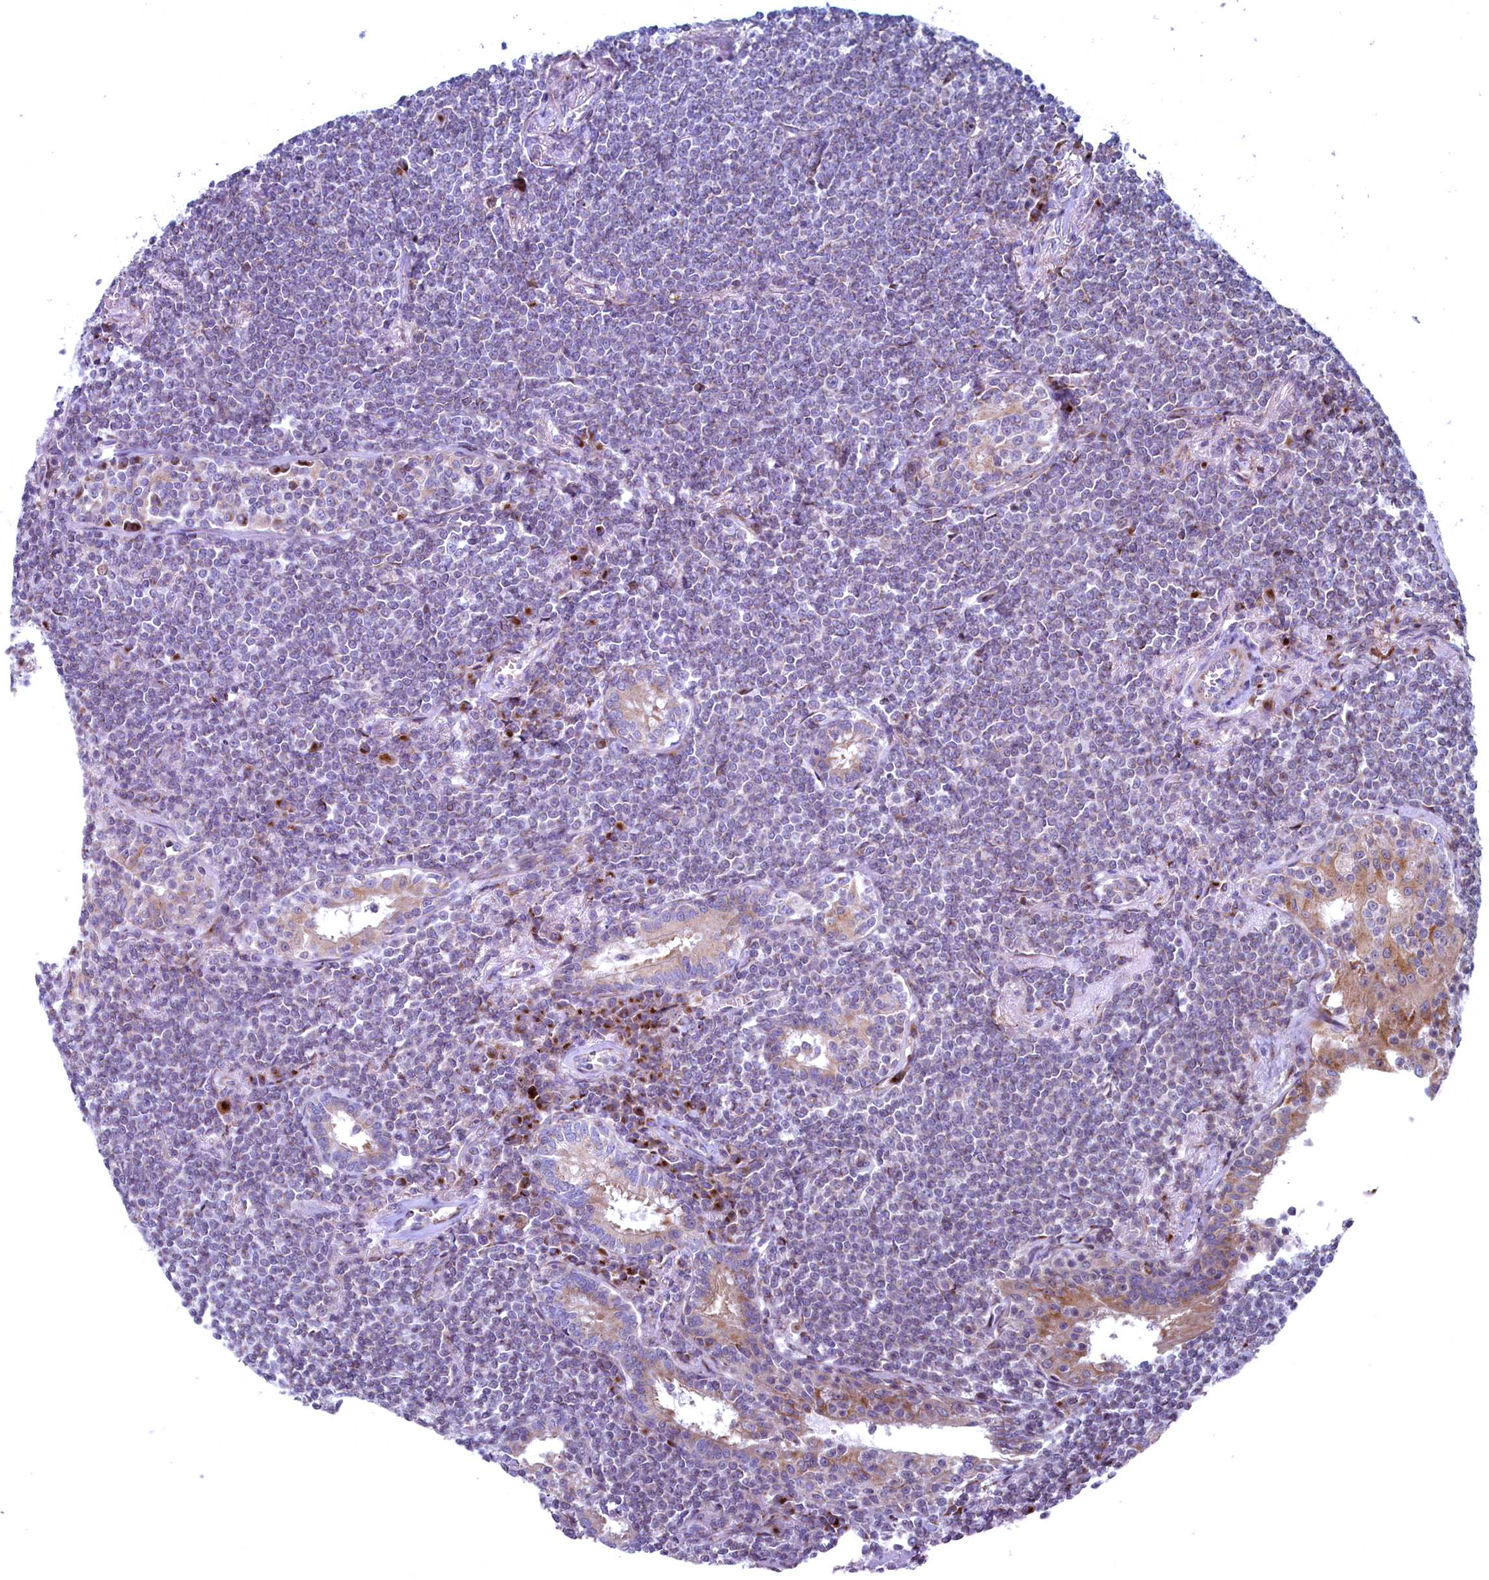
{"staining": {"intensity": "negative", "quantity": "none", "location": "none"}, "tissue": "lymphoma", "cell_type": "Tumor cells", "image_type": "cancer", "snomed": [{"axis": "morphology", "description": "Malignant lymphoma, non-Hodgkin's type, Low grade"}, {"axis": "topography", "description": "Lung"}], "caption": "Immunohistochemical staining of human malignant lymphoma, non-Hodgkin's type (low-grade) exhibits no significant expression in tumor cells. The staining was performed using DAB (3,3'-diaminobenzidine) to visualize the protein expression in brown, while the nuclei were stained in blue with hematoxylin (Magnification: 20x).", "gene": "MTFMT", "patient": {"sex": "female", "age": 71}}